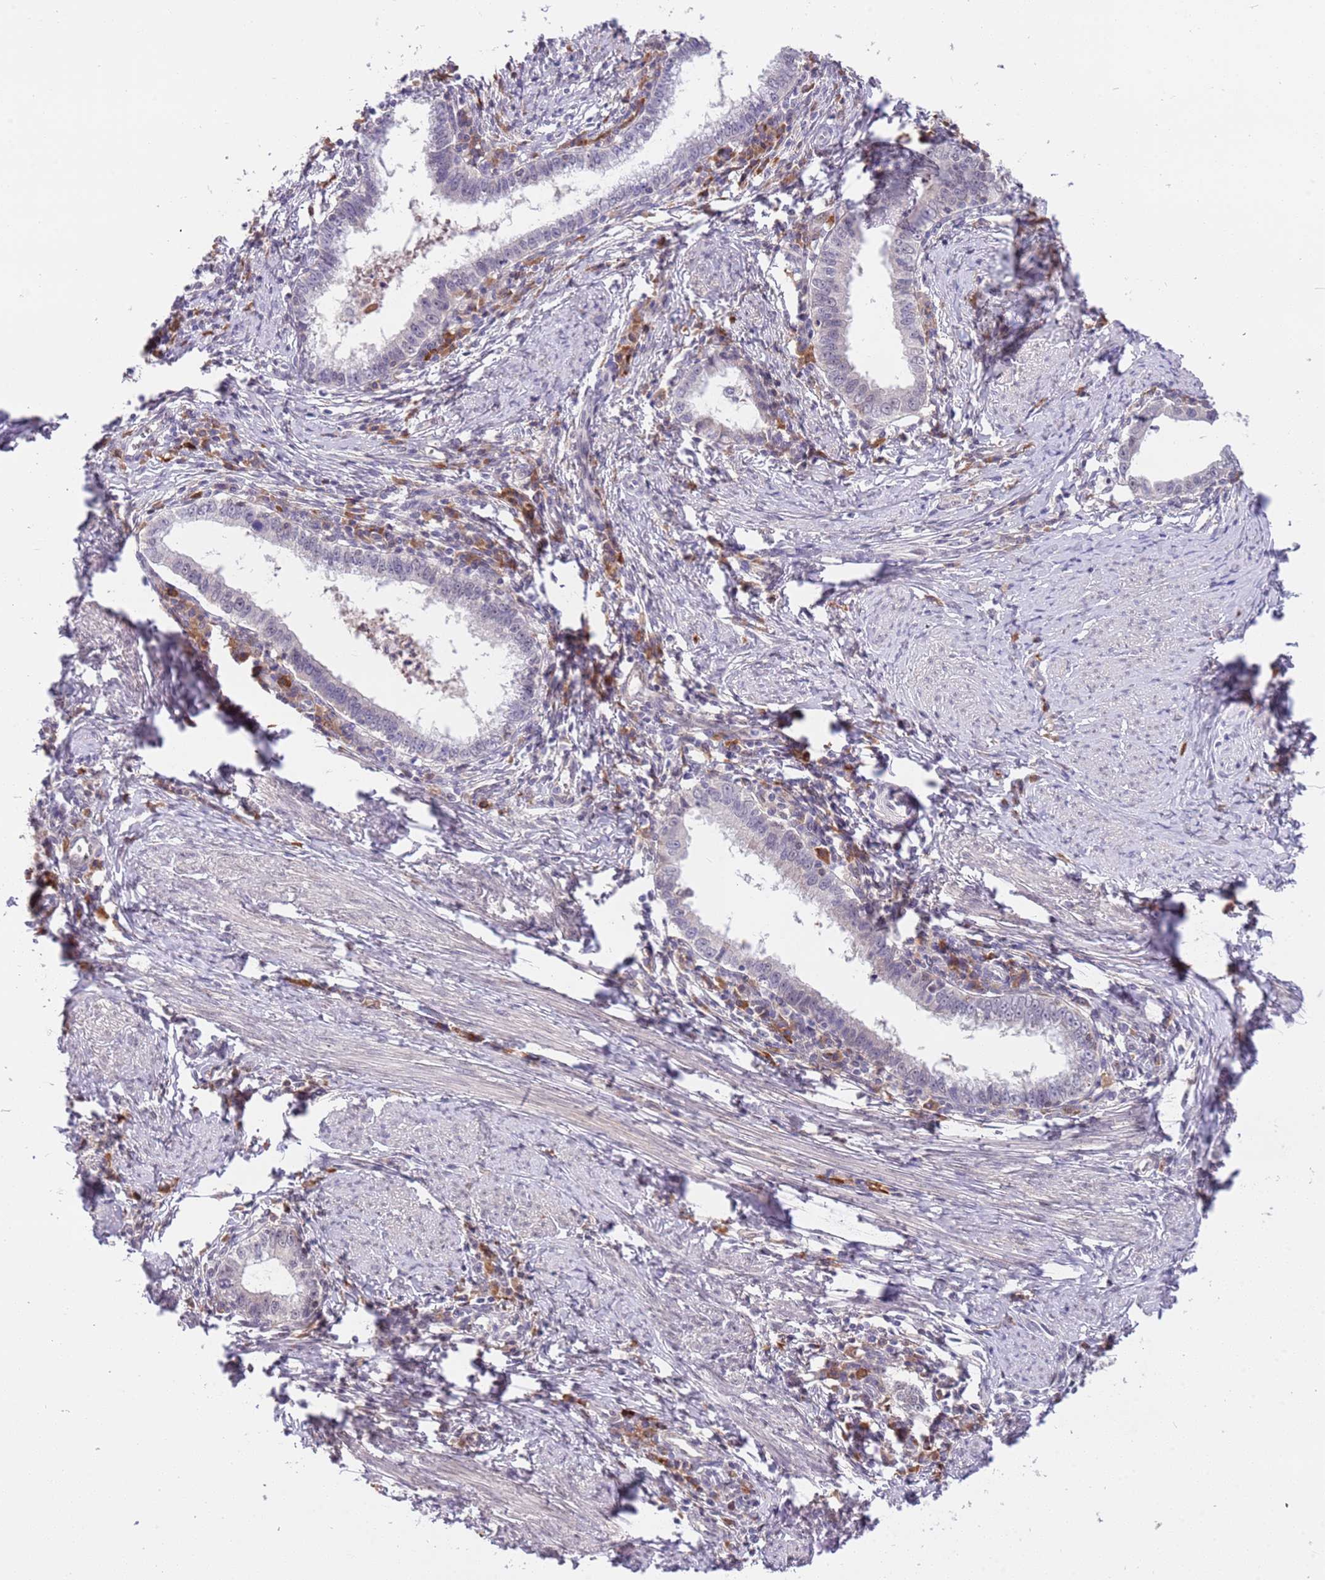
{"staining": {"intensity": "negative", "quantity": "none", "location": "none"}, "tissue": "cervical cancer", "cell_type": "Tumor cells", "image_type": "cancer", "snomed": [{"axis": "morphology", "description": "Adenocarcinoma, NOS"}, {"axis": "topography", "description": "Cervix"}], "caption": "Cervical cancer (adenocarcinoma) was stained to show a protein in brown. There is no significant staining in tumor cells. (DAB immunohistochemistry visualized using brightfield microscopy, high magnification).", "gene": "MAGEF1", "patient": {"sex": "female", "age": 36}}